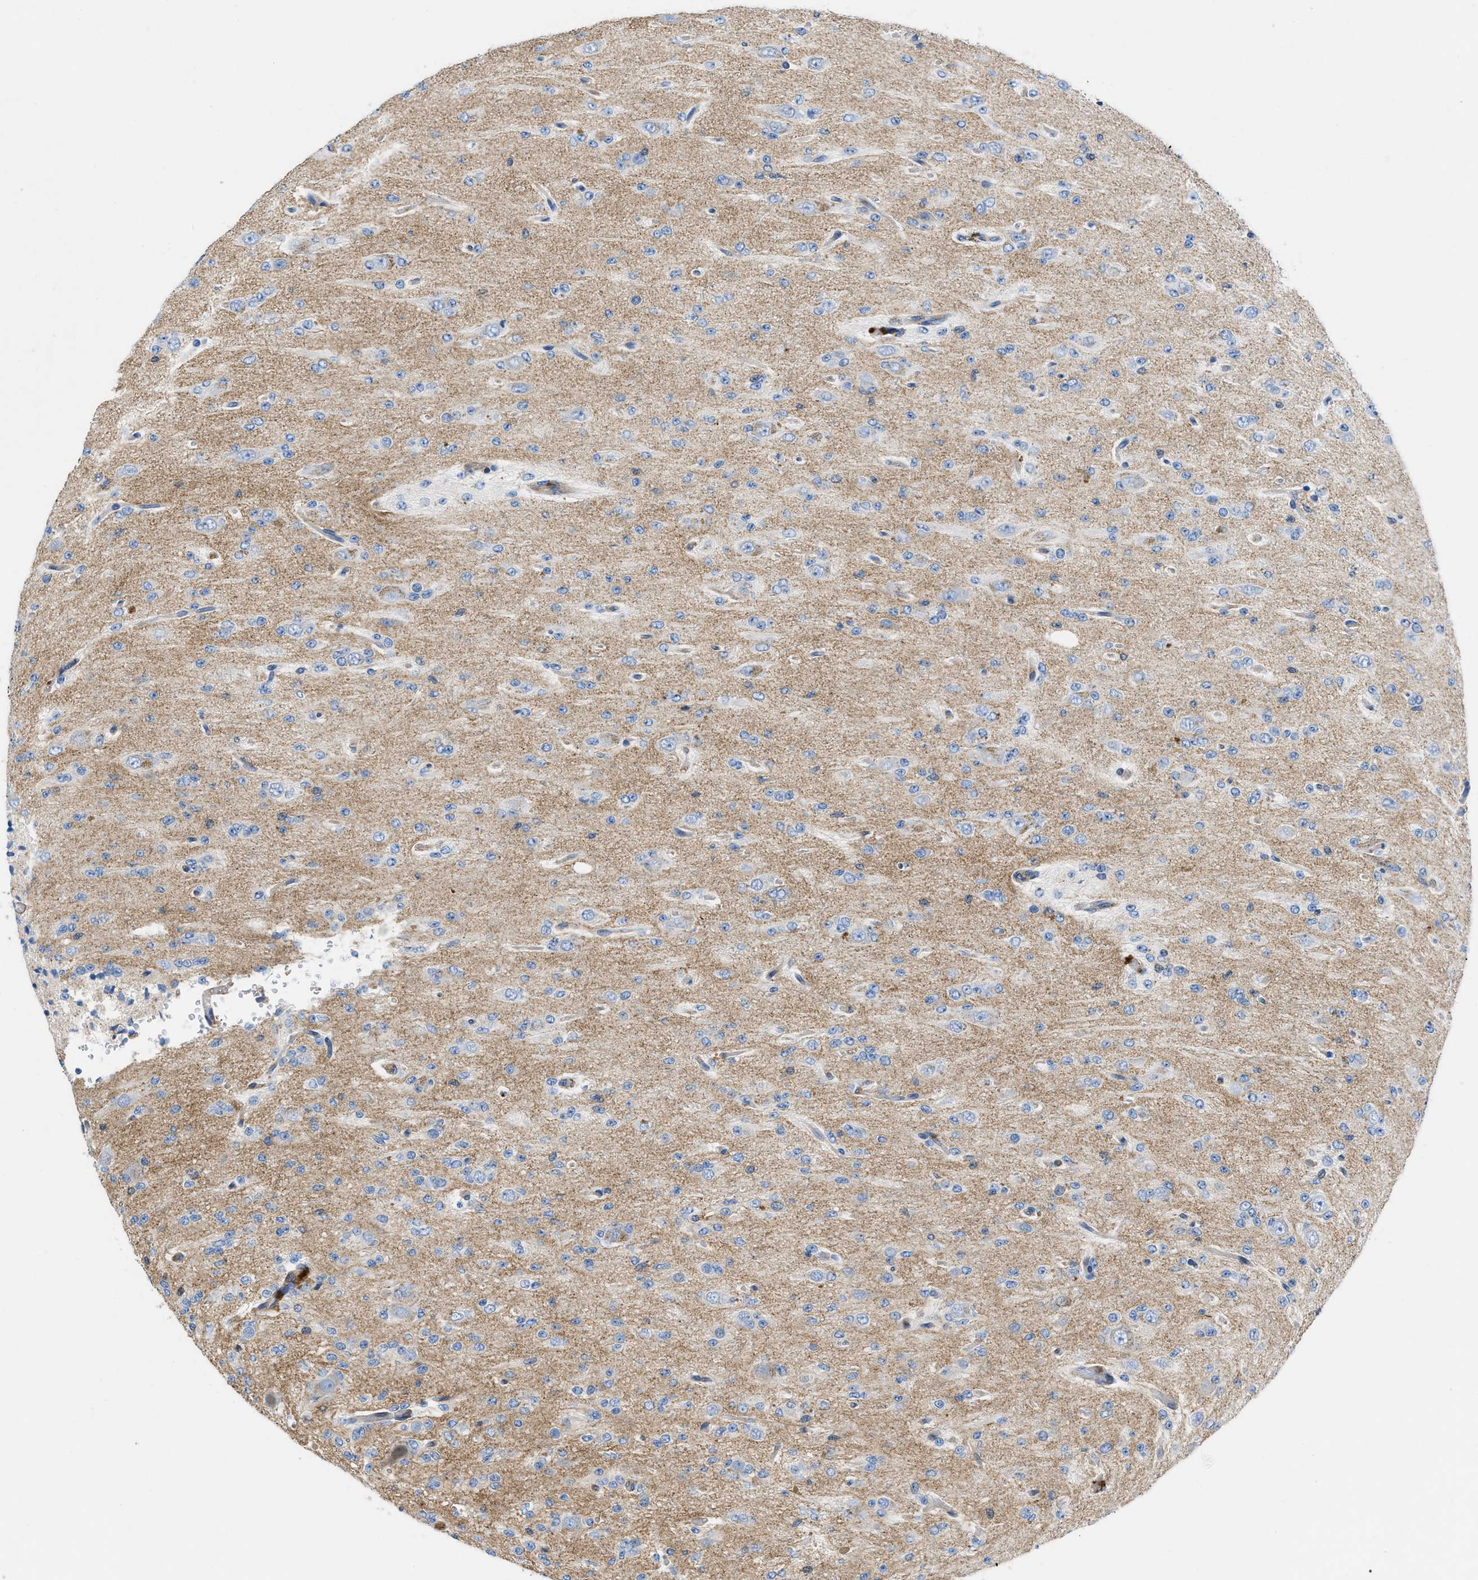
{"staining": {"intensity": "negative", "quantity": "none", "location": "none"}, "tissue": "glioma", "cell_type": "Tumor cells", "image_type": "cancer", "snomed": [{"axis": "morphology", "description": "Glioma, malignant, Low grade"}, {"axis": "topography", "description": "Brain"}], "caption": "Human glioma stained for a protein using immunohistochemistry (IHC) demonstrates no expression in tumor cells.", "gene": "ATP6V0D1", "patient": {"sex": "male", "age": 38}}